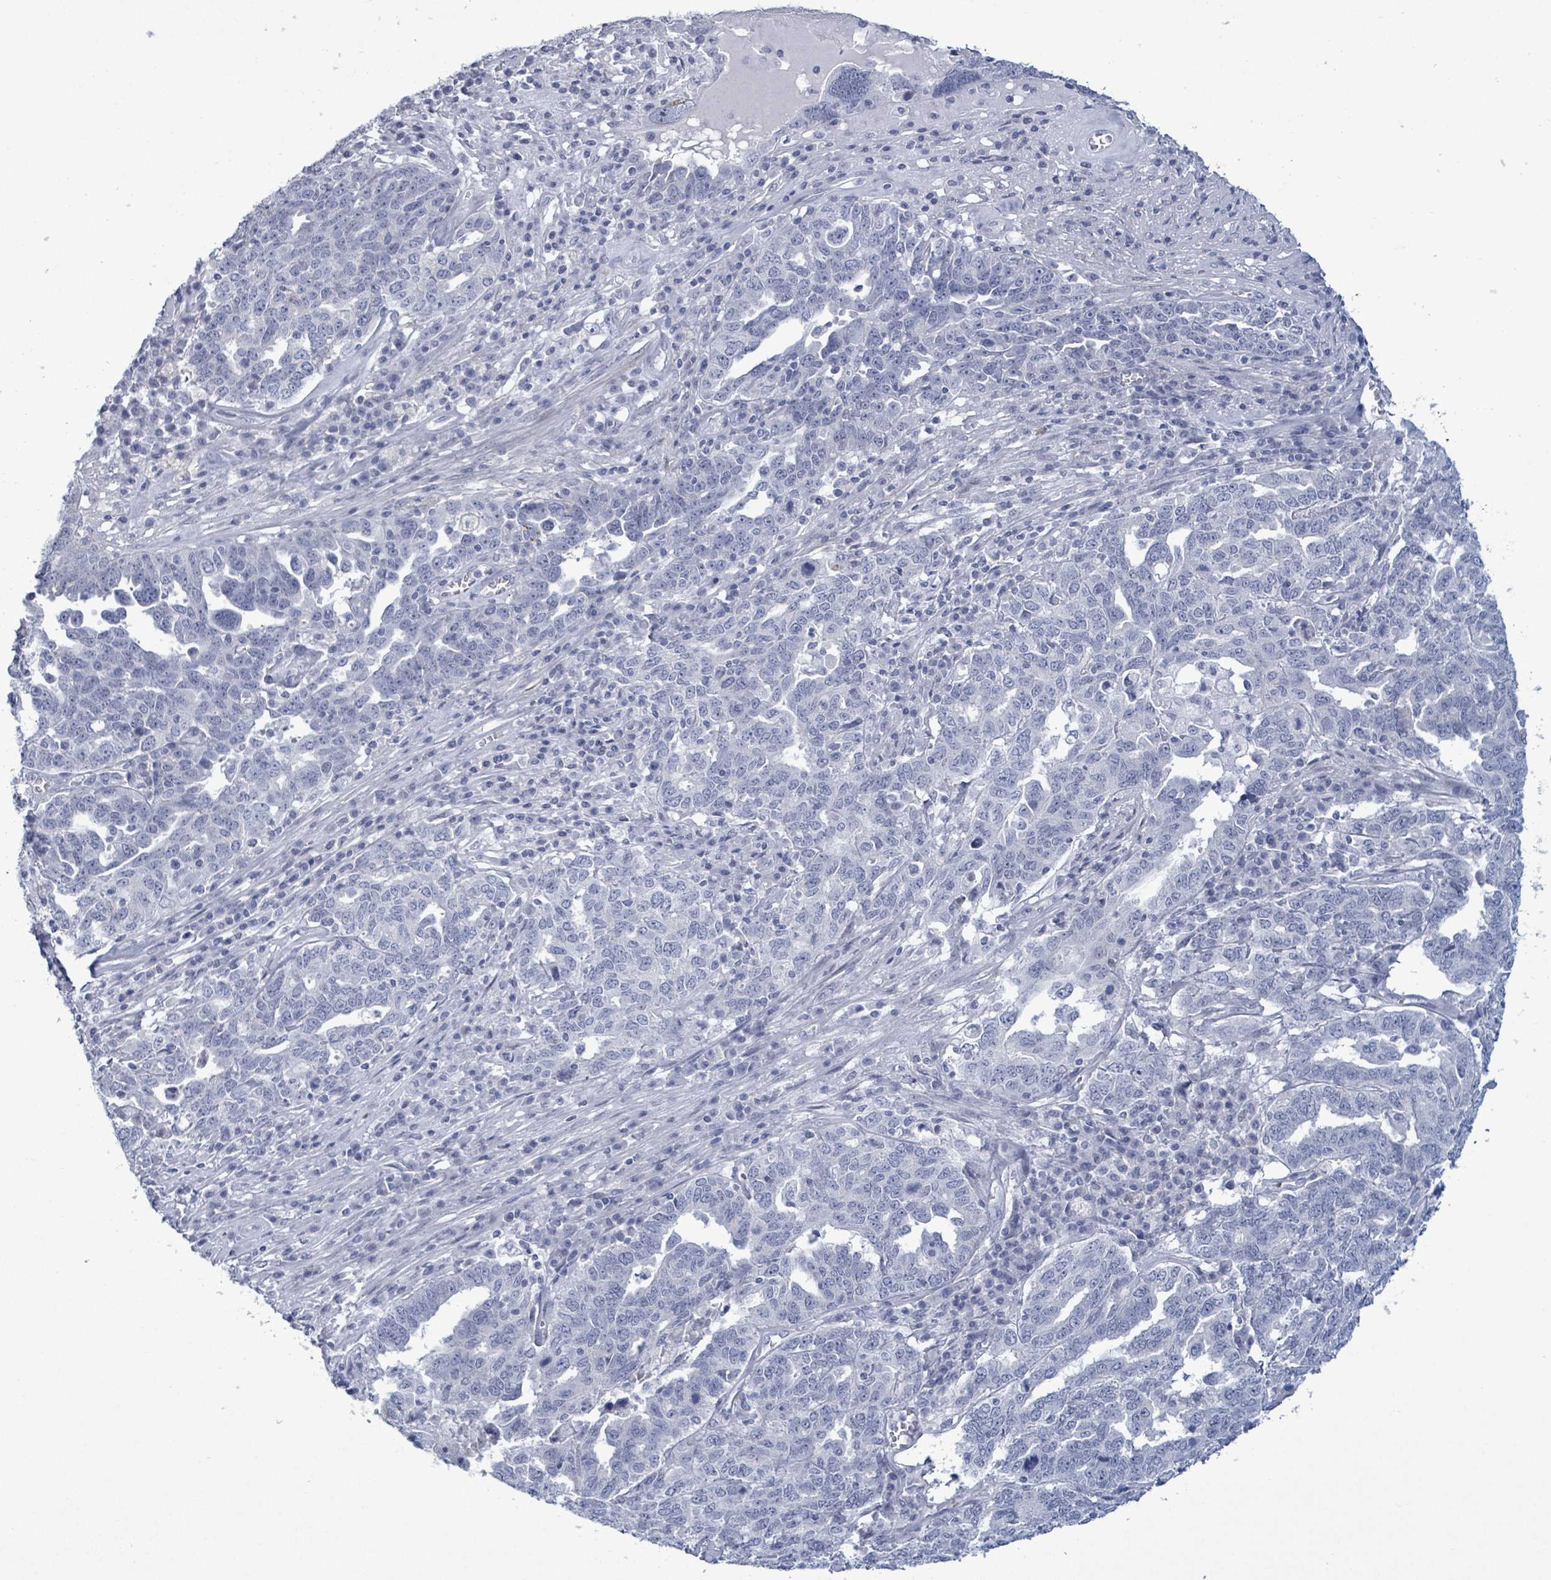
{"staining": {"intensity": "negative", "quantity": "none", "location": "none"}, "tissue": "ovarian cancer", "cell_type": "Tumor cells", "image_type": "cancer", "snomed": [{"axis": "morphology", "description": "Carcinoma, endometroid"}, {"axis": "topography", "description": "Ovary"}], "caption": "Tumor cells are negative for protein expression in human endometroid carcinoma (ovarian).", "gene": "ZNF771", "patient": {"sex": "female", "age": 62}}